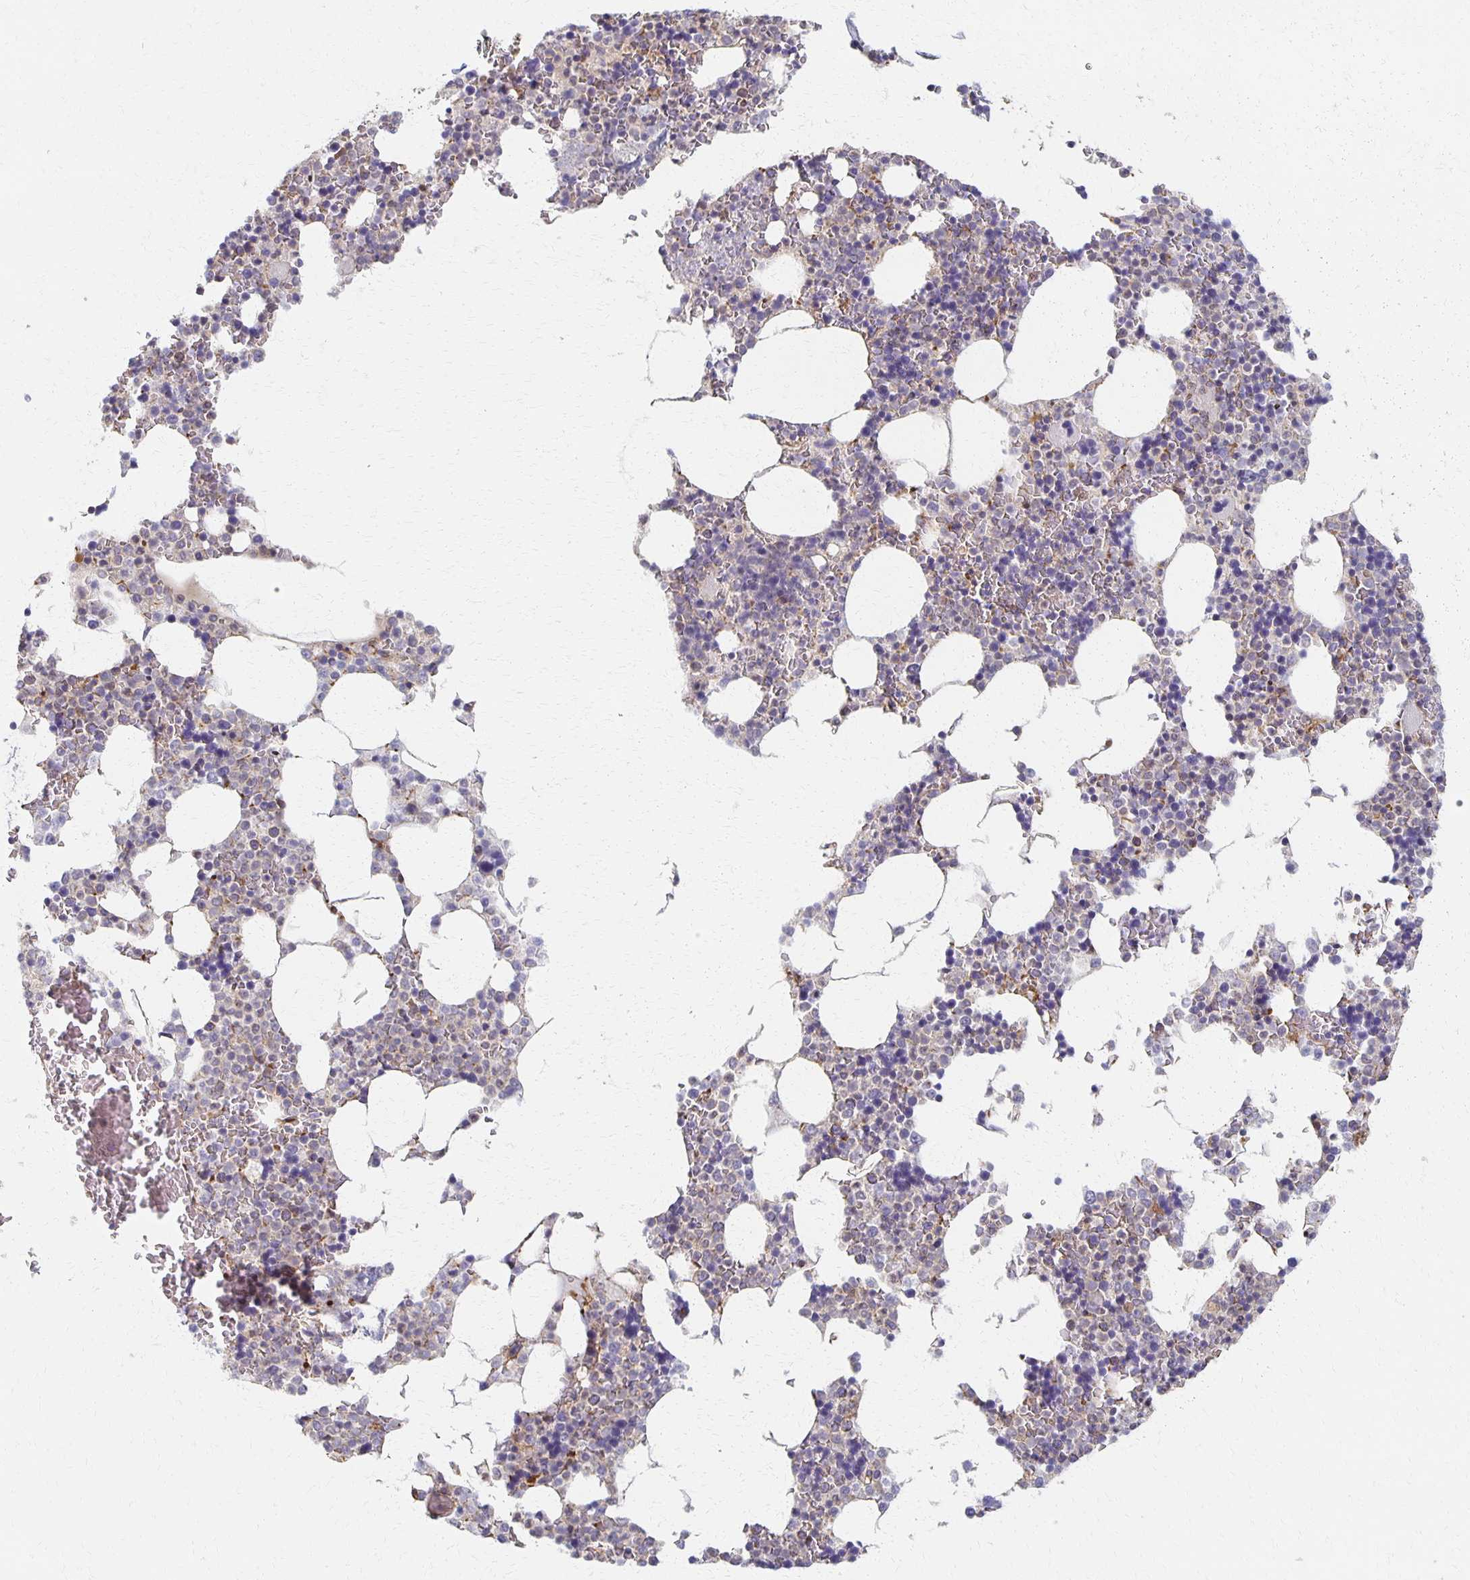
{"staining": {"intensity": "weak", "quantity": "<25%", "location": "cytoplasmic/membranous"}, "tissue": "bone marrow", "cell_type": "Hematopoietic cells", "image_type": "normal", "snomed": [{"axis": "morphology", "description": "Normal tissue, NOS"}, {"axis": "topography", "description": "Bone marrow"}], "caption": "The immunohistochemistry (IHC) image has no significant positivity in hematopoietic cells of bone marrow. (DAB (3,3'-diaminobenzidine) immunohistochemistry visualized using brightfield microscopy, high magnification).", "gene": "SORL1", "patient": {"sex": "female", "age": 42}}